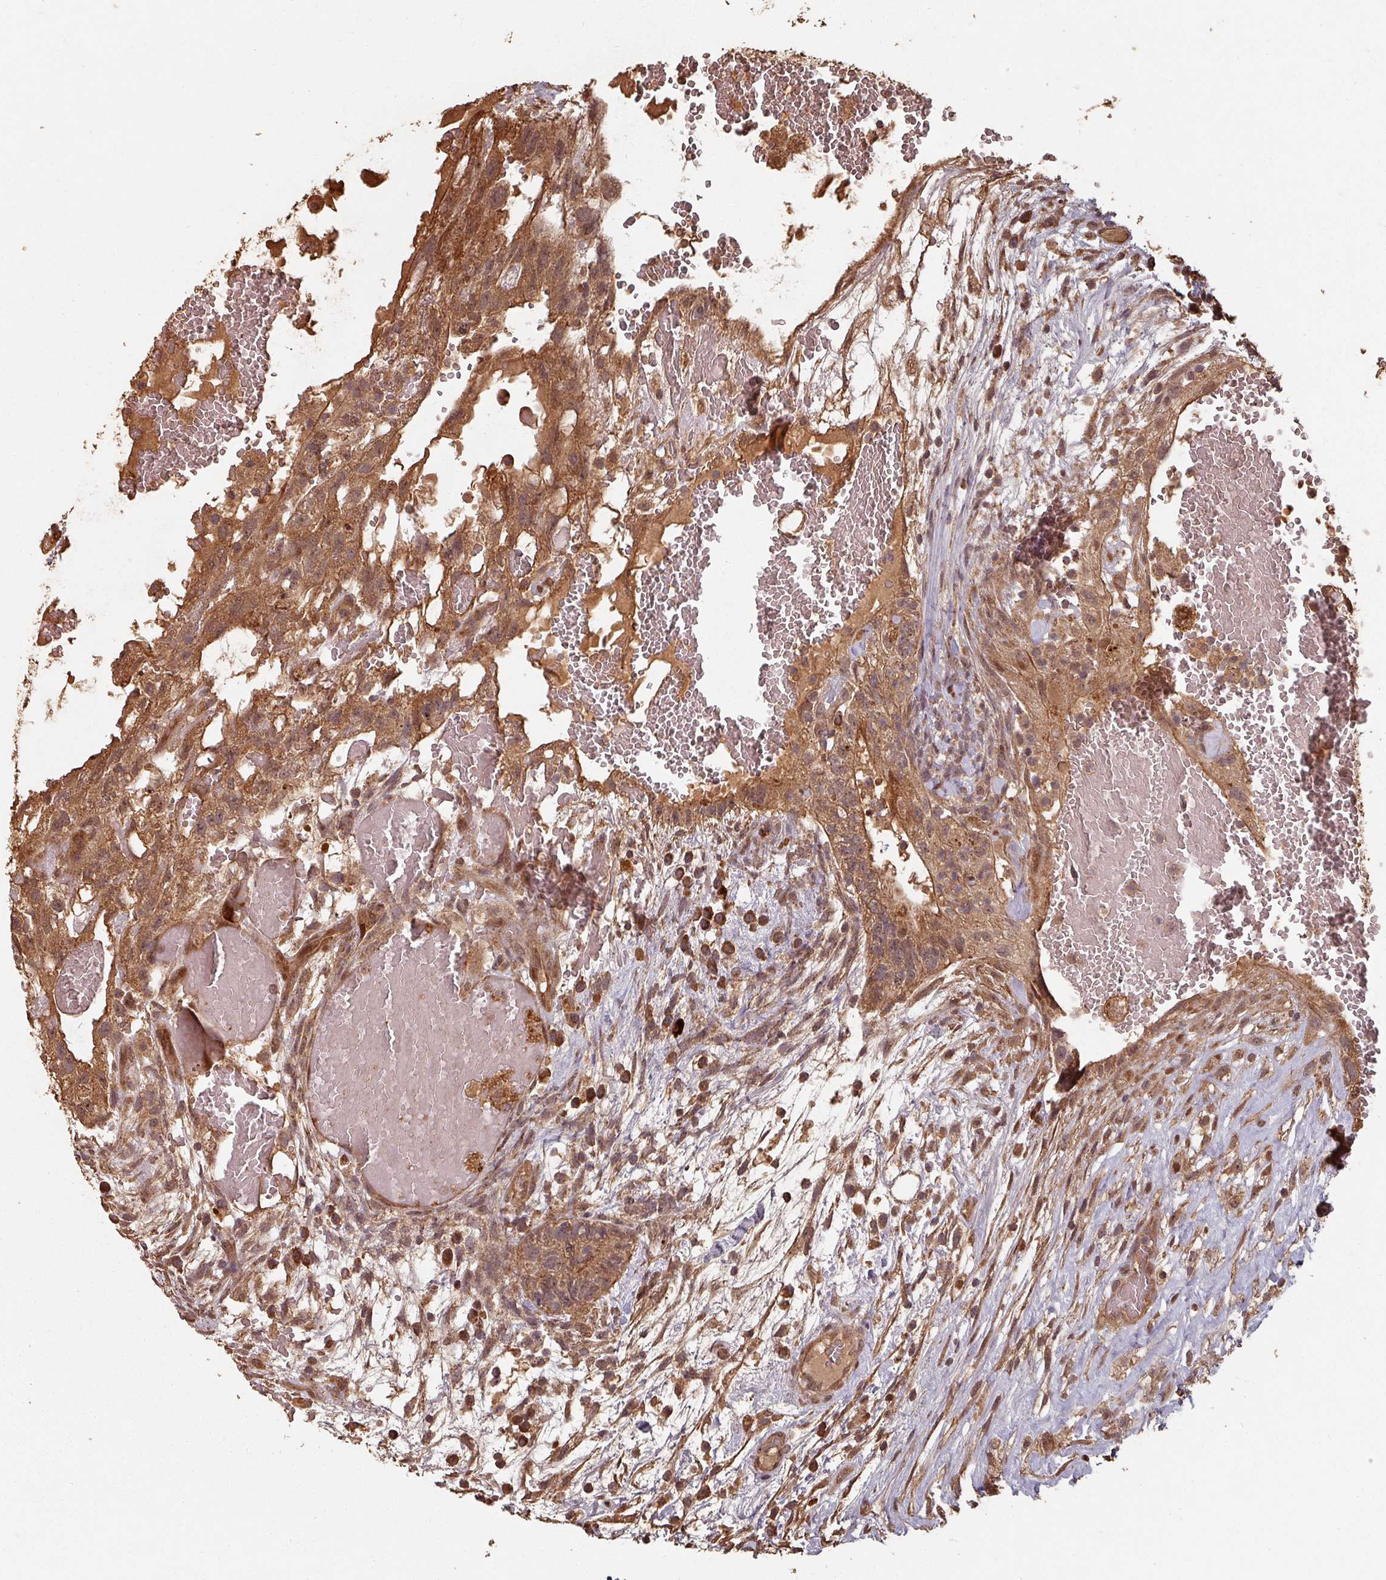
{"staining": {"intensity": "moderate", "quantity": ">75%", "location": "cytoplasmic/membranous,nuclear"}, "tissue": "testis cancer", "cell_type": "Tumor cells", "image_type": "cancer", "snomed": [{"axis": "morphology", "description": "Normal tissue, NOS"}, {"axis": "morphology", "description": "Carcinoma, Embryonal, NOS"}, {"axis": "topography", "description": "Testis"}], "caption": "Immunohistochemical staining of testis cancer demonstrates moderate cytoplasmic/membranous and nuclear protein expression in about >75% of tumor cells. (Stains: DAB (3,3'-diaminobenzidine) in brown, nuclei in blue, Microscopy: brightfield microscopy at high magnification).", "gene": "EID1", "patient": {"sex": "male", "age": 32}}